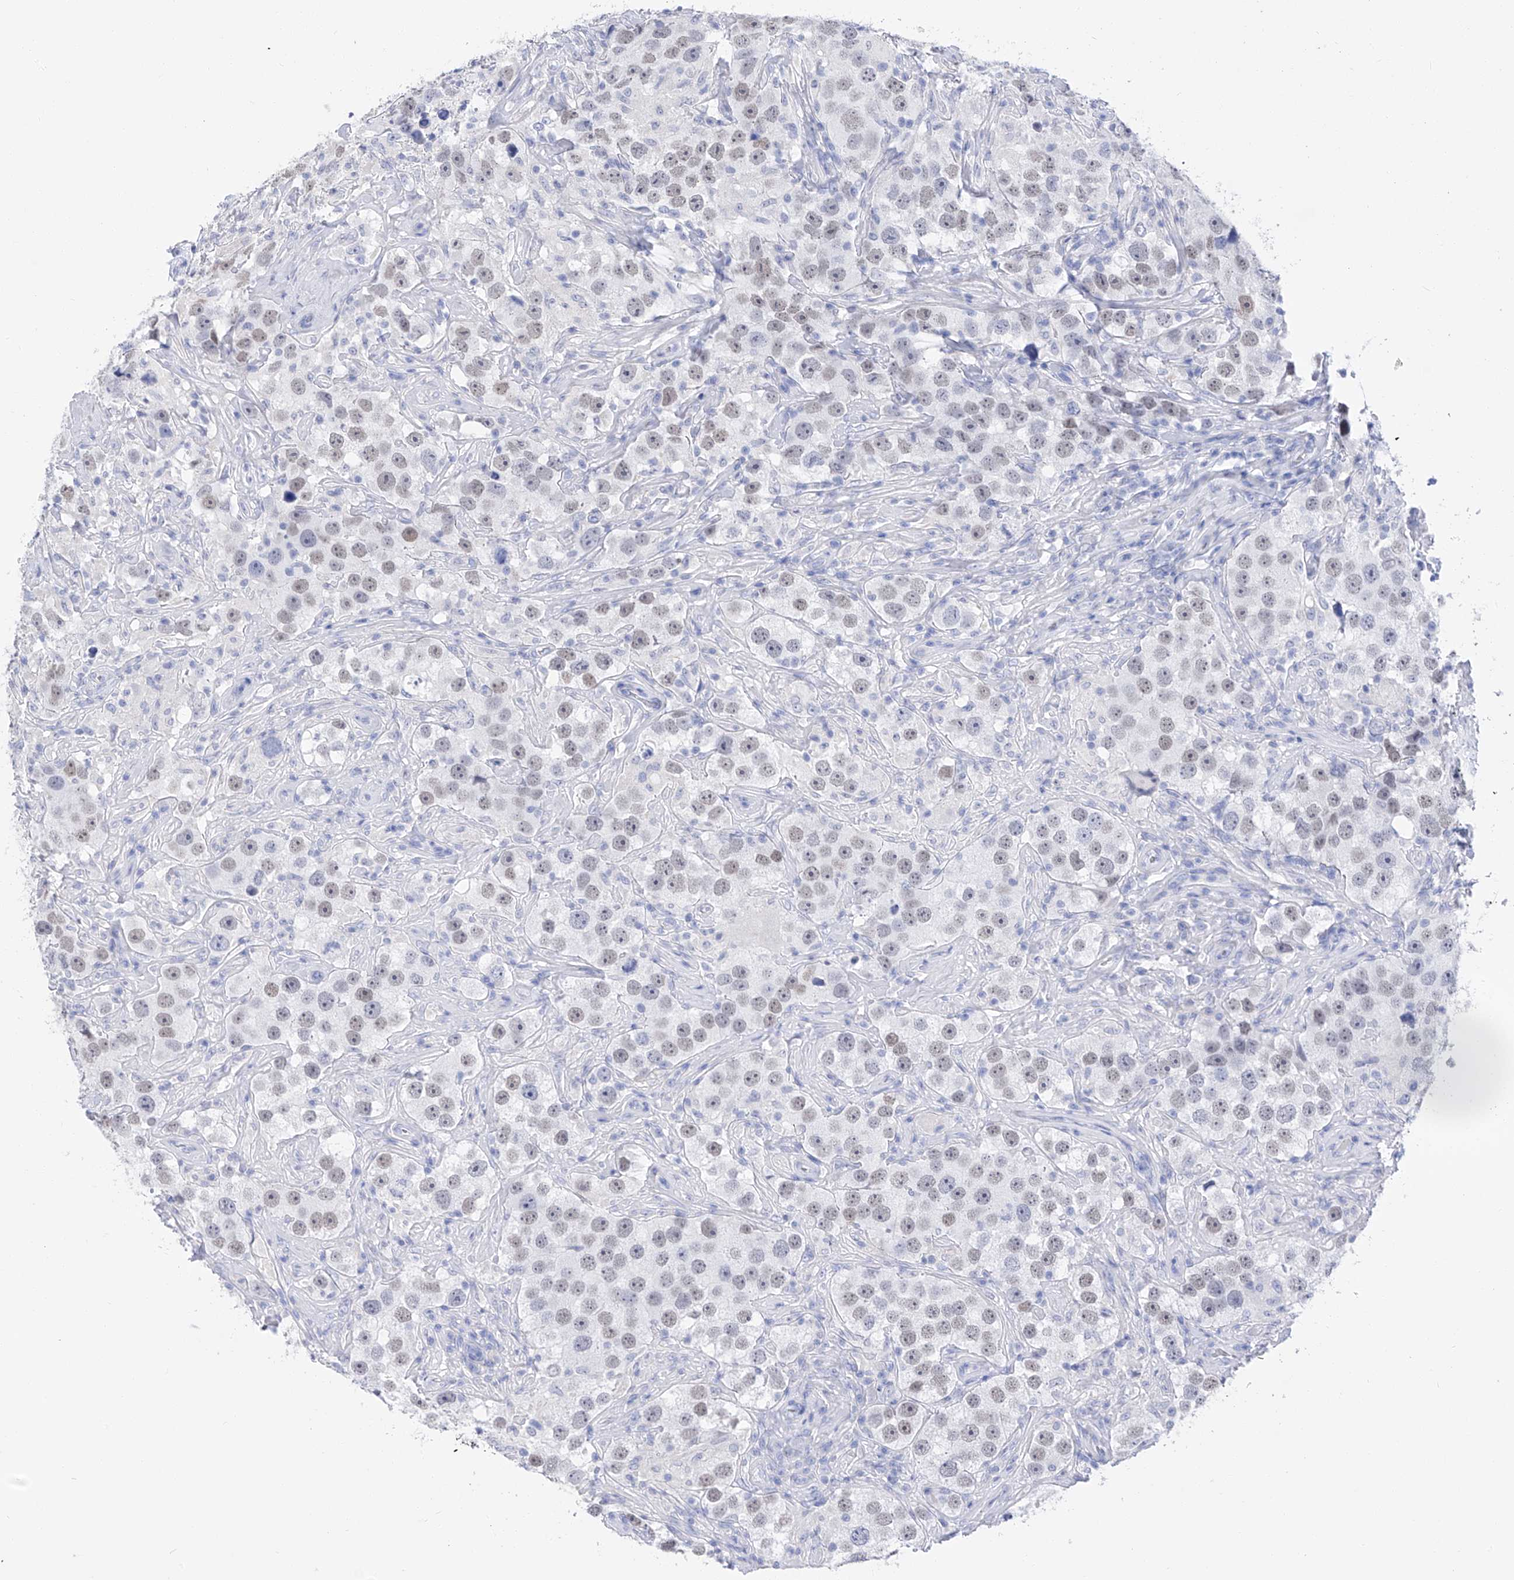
{"staining": {"intensity": "weak", "quantity": "25%-75%", "location": "nuclear"}, "tissue": "testis cancer", "cell_type": "Tumor cells", "image_type": "cancer", "snomed": [{"axis": "morphology", "description": "Seminoma, NOS"}, {"axis": "topography", "description": "Testis"}], "caption": "A brown stain labels weak nuclear staining of a protein in human testis seminoma tumor cells.", "gene": "FLG", "patient": {"sex": "male", "age": 49}}